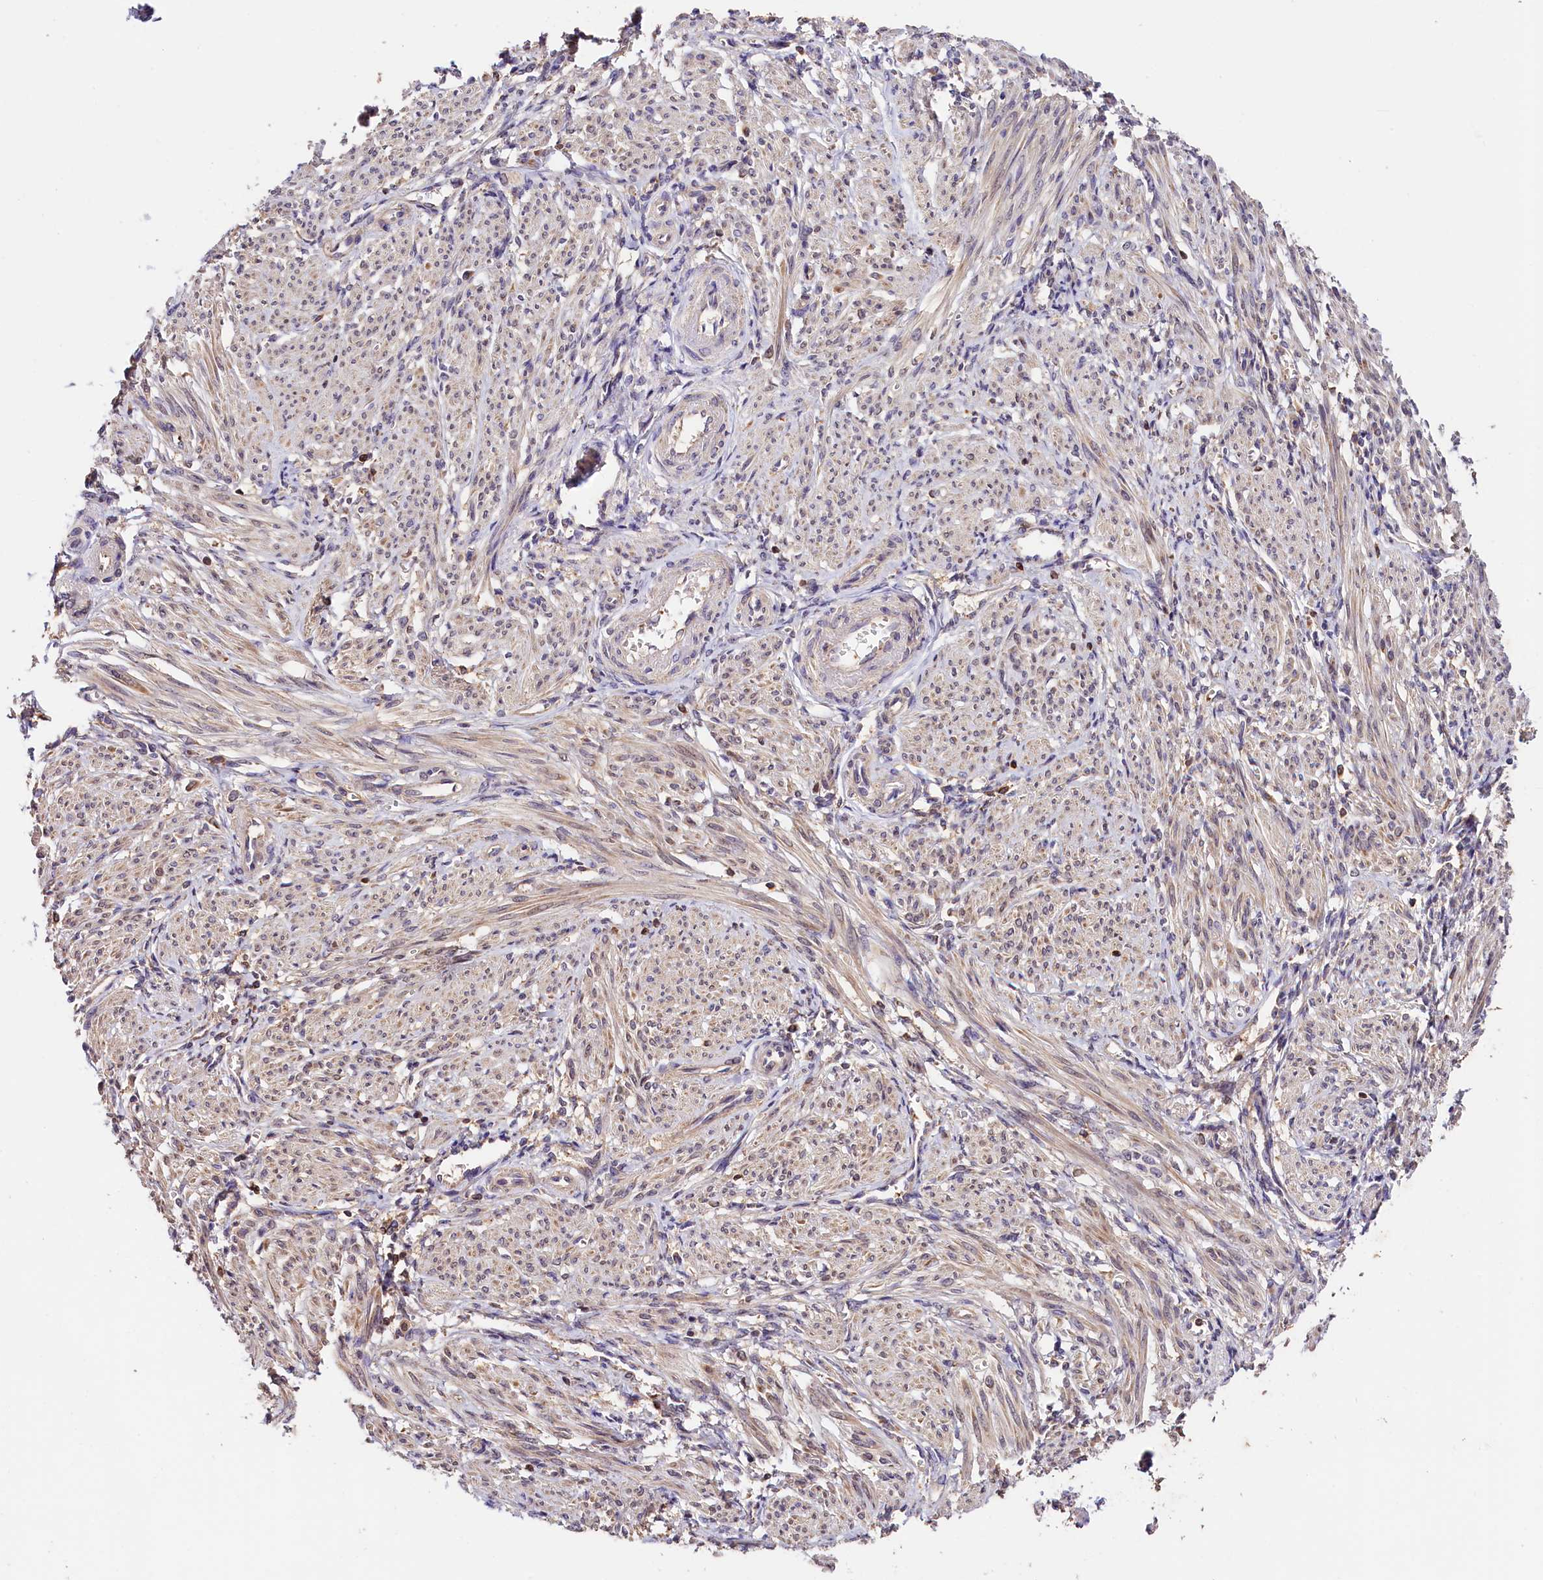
{"staining": {"intensity": "weak", "quantity": "25%-75%", "location": "cytoplasmic/membranous"}, "tissue": "smooth muscle", "cell_type": "Smooth muscle cells", "image_type": "normal", "snomed": [{"axis": "morphology", "description": "Normal tissue, NOS"}, {"axis": "topography", "description": "Smooth muscle"}], "caption": "There is low levels of weak cytoplasmic/membranous staining in smooth muscle cells of unremarkable smooth muscle, as demonstrated by immunohistochemical staining (brown color).", "gene": "KPTN", "patient": {"sex": "female", "age": 39}}